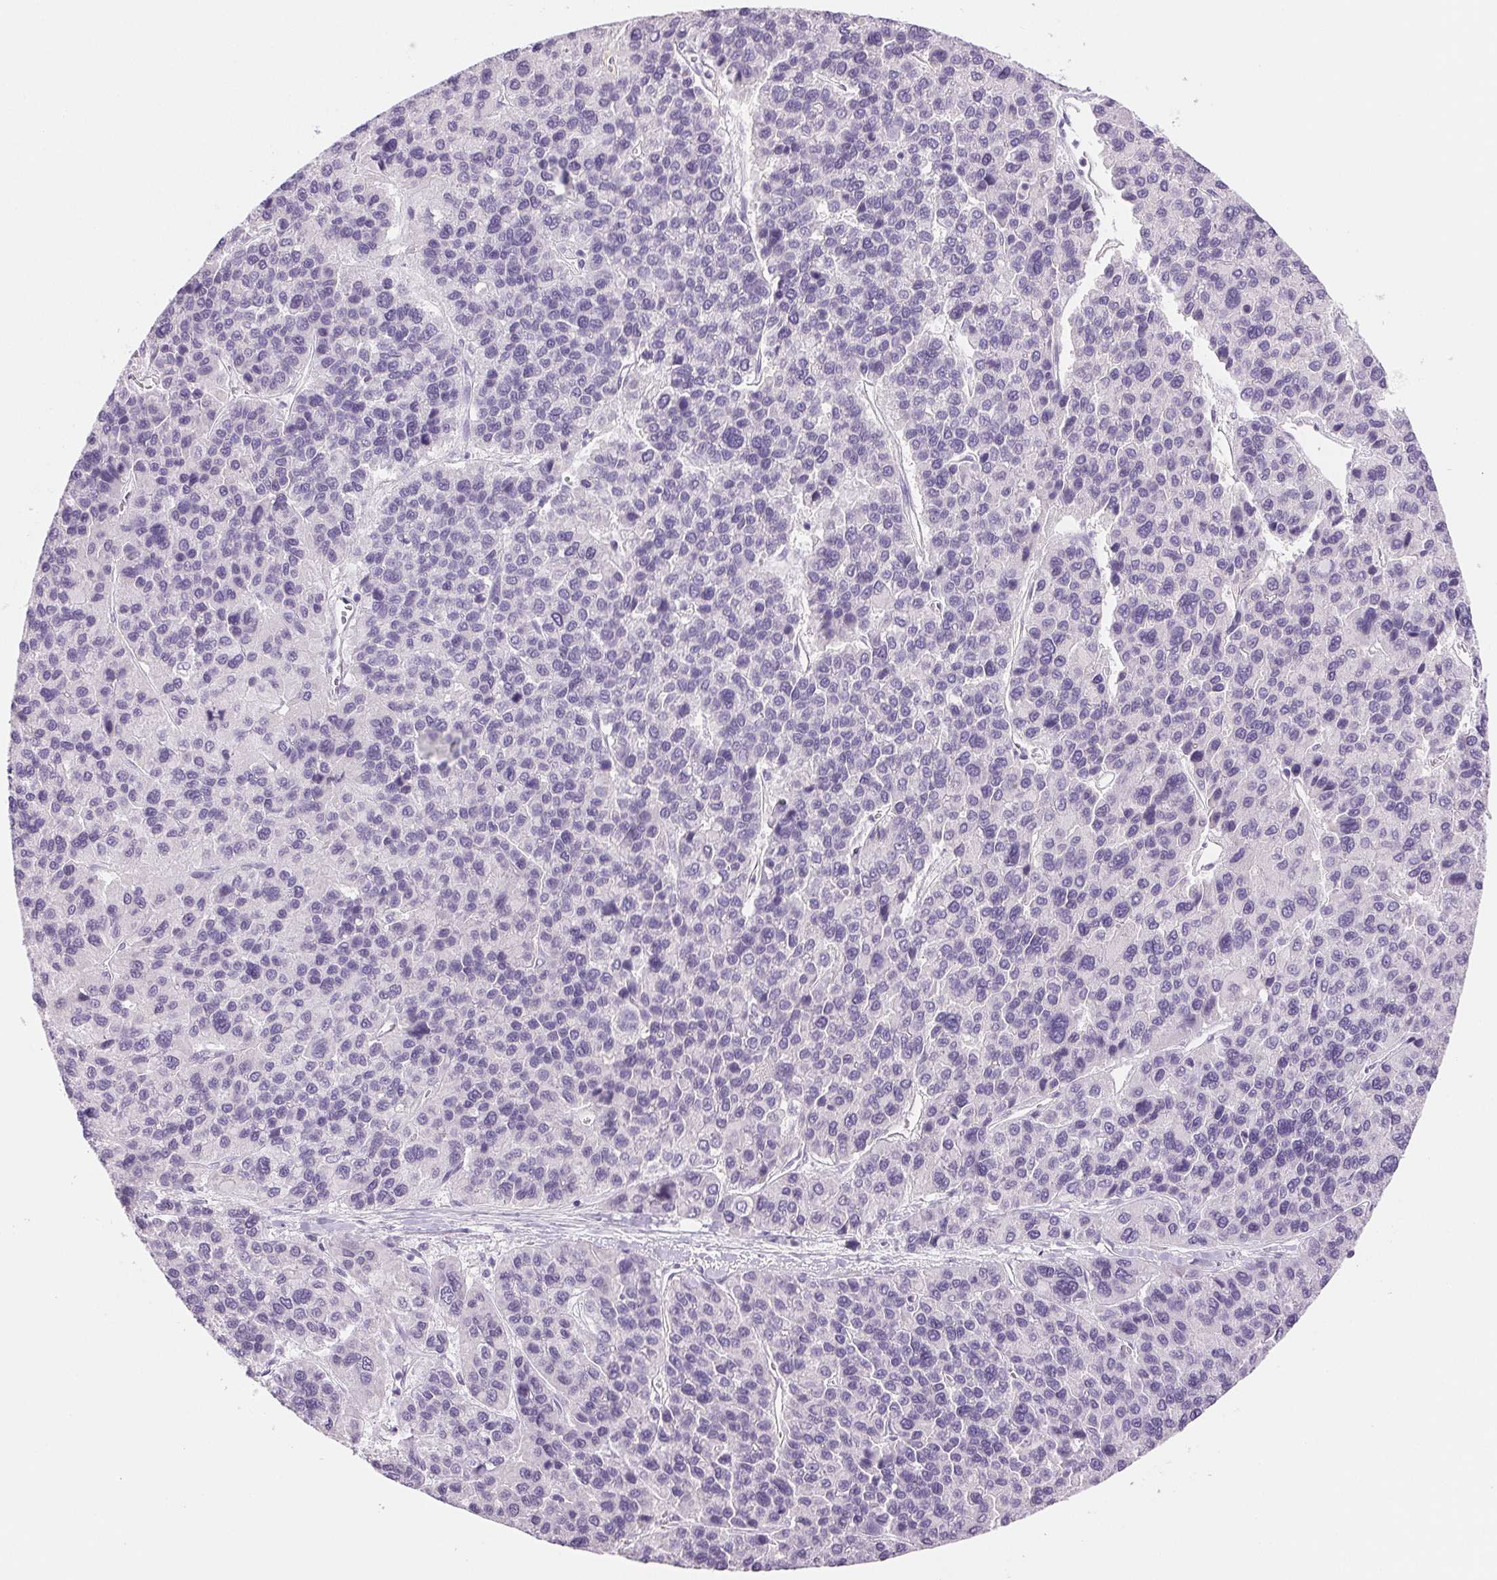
{"staining": {"intensity": "negative", "quantity": "none", "location": "none"}, "tissue": "liver cancer", "cell_type": "Tumor cells", "image_type": "cancer", "snomed": [{"axis": "morphology", "description": "Carcinoma, Hepatocellular, NOS"}, {"axis": "topography", "description": "Liver"}], "caption": "IHC histopathology image of human liver hepatocellular carcinoma stained for a protein (brown), which displays no positivity in tumor cells.", "gene": "IFIT1B", "patient": {"sex": "female", "age": 41}}